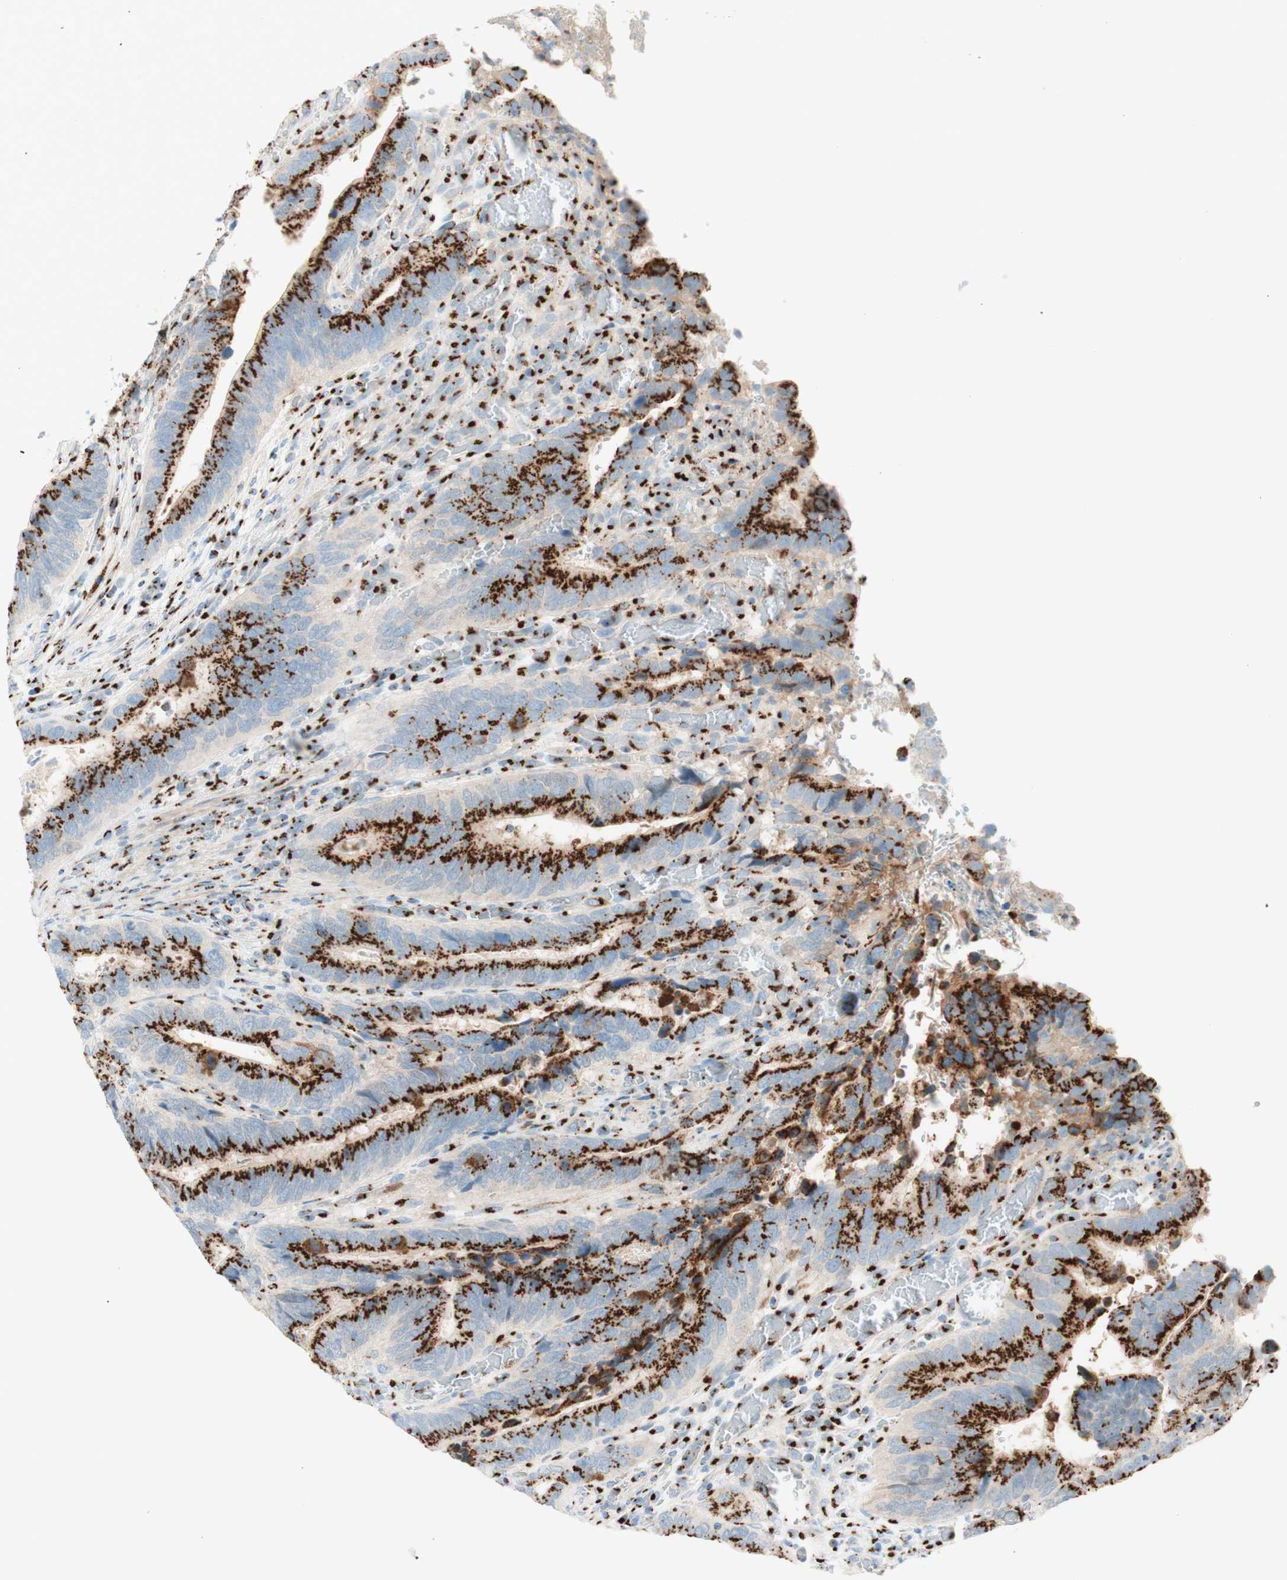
{"staining": {"intensity": "strong", "quantity": ">75%", "location": "cytoplasmic/membranous"}, "tissue": "colorectal cancer", "cell_type": "Tumor cells", "image_type": "cancer", "snomed": [{"axis": "morphology", "description": "Adenocarcinoma, NOS"}, {"axis": "topography", "description": "Colon"}], "caption": "Adenocarcinoma (colorectal) stained with a brown dye displays strong cytoplasmic/membranous positive positivity in about >75% of tumor cells.", "gene": "GOLGB1", "patient": {"sex": "male", "age": 72}}